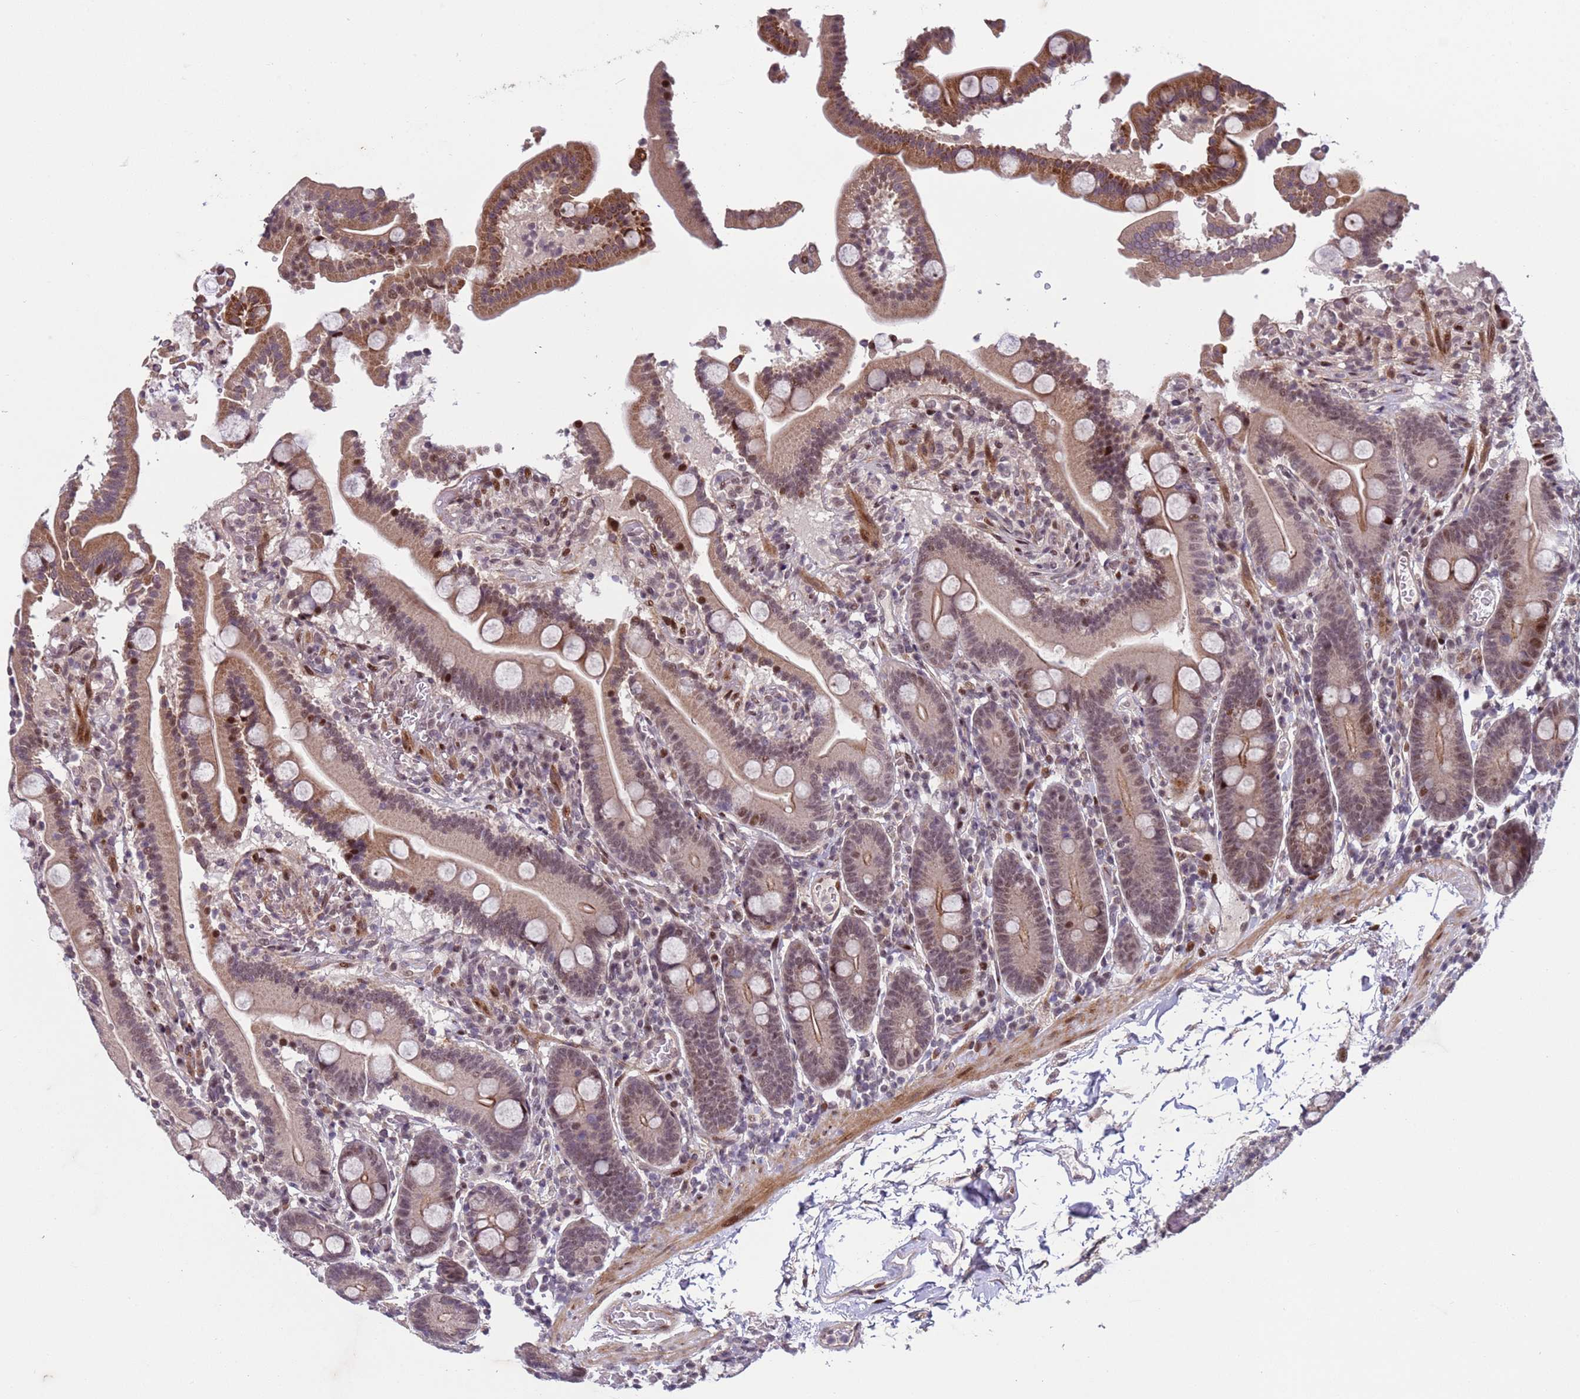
{"staining": {"intensity": "moderate", "quantity": ">75%", "location": "cytoplasmic/membranous,nuclear"}, "tissue": "duodenum", "cell_type": "Glandular cells", "image_type": "normal", "snomed": [{"axis": "morphology", "description": "Normal tissue, NOS"}, {"axis": "topography", "description": "Duodenum"}], "caption": "The immunohistochemical stain highlights moderate cytoplasmic/membranous,nuclear positivity in glandular cells of unremarkable duodenum. (IHC, brightfield microscopy, high magnification).", "gene": "SHC3", "patient": {"sex": "male", "age": 55}}